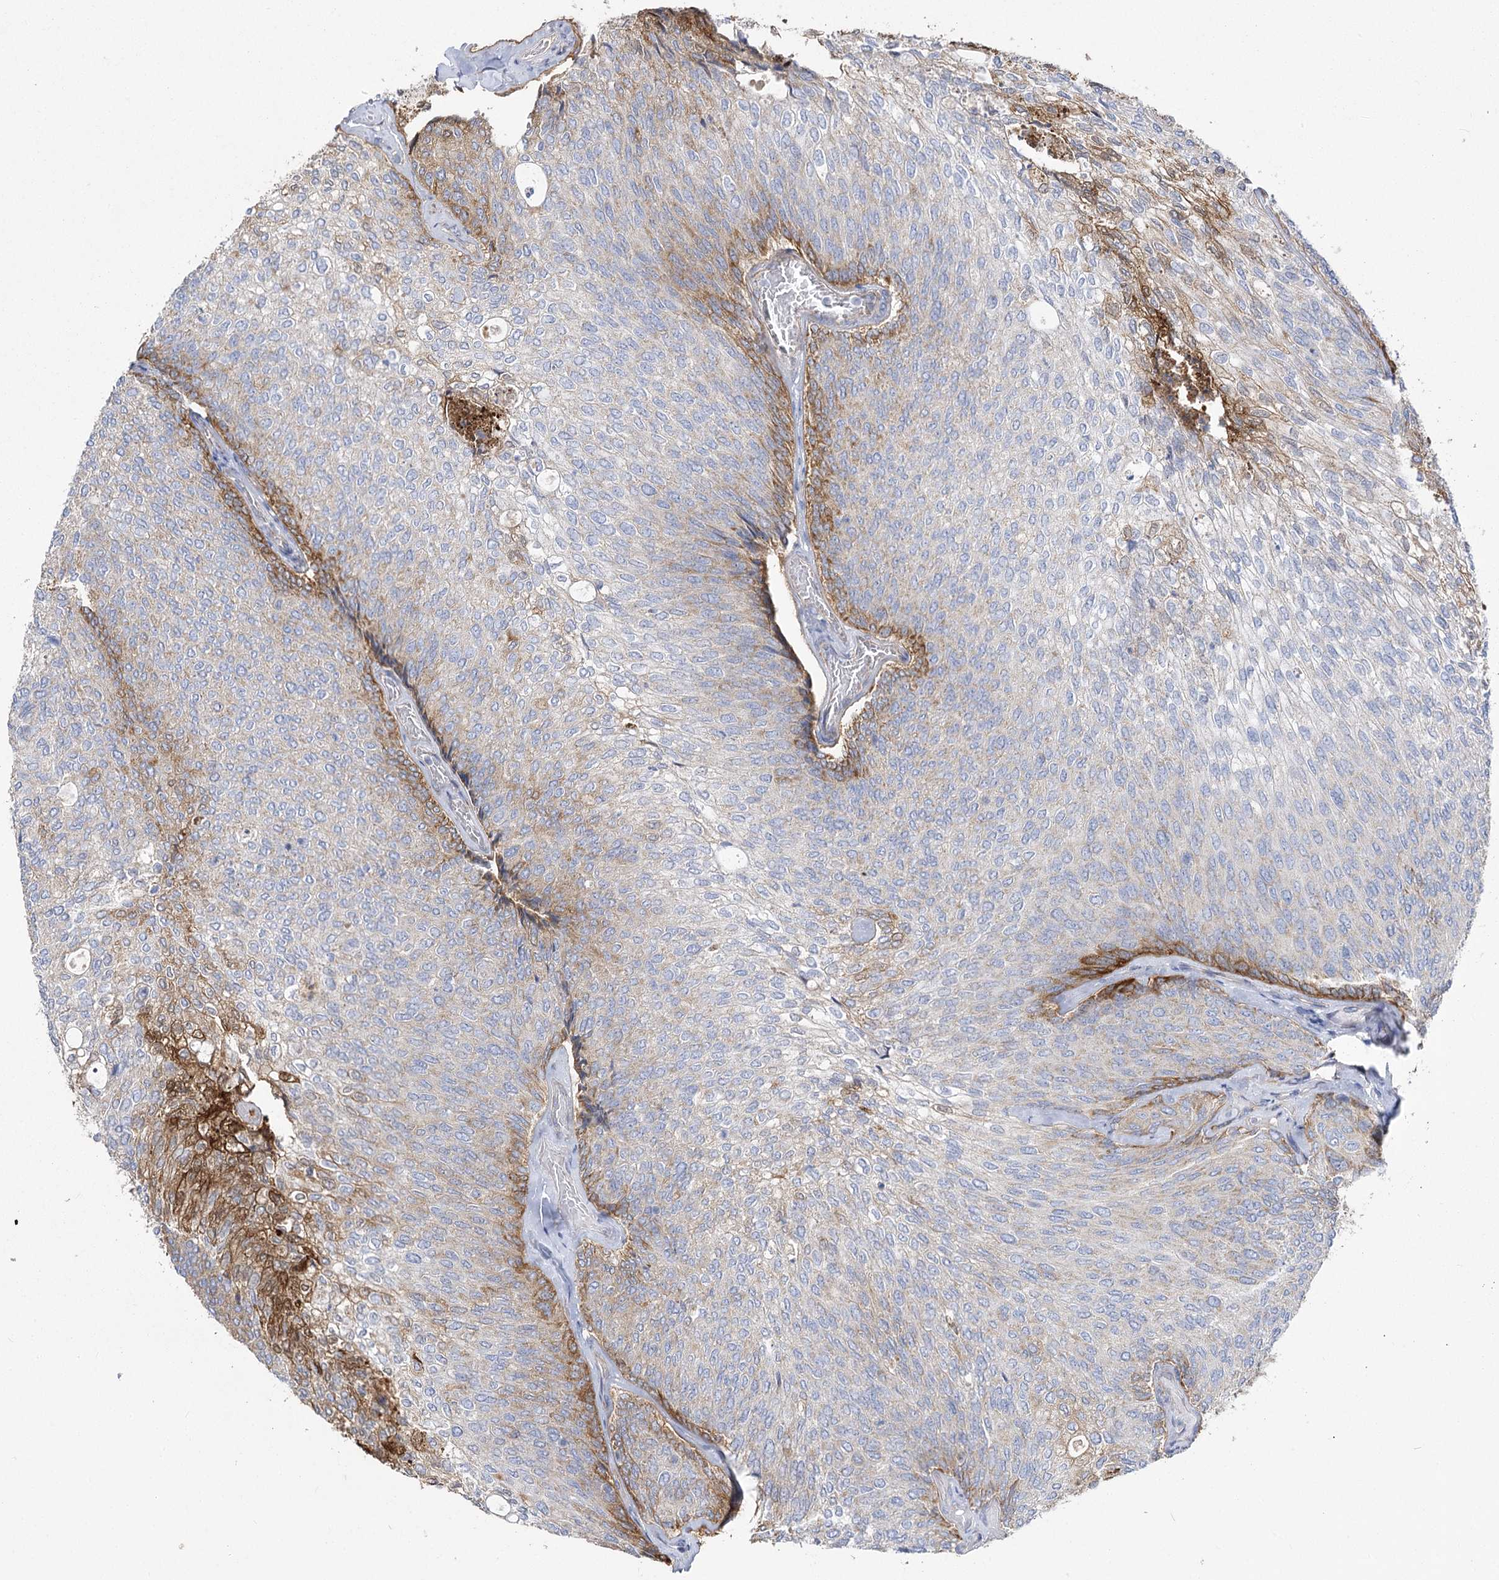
{"staining": {"intensity": "moderate", "quantity": "<25%", "location": "cytoplasmic/membranous"}, "tissue": "urothelial cancer", "cell_type": "Tumor cells", "image_type": "cancer", "snomed": [{"axis": "morphology", "description": "Urothelial carcinoma, Low grade"}, {"axis": "topography", "description": "Urinary bladder"}], "caption": "Immunohistochemical staining of low-grade urothelial carcinoma exhibits moderate cytoplasmic/membranous protein staining in approximately <25% of tumor cells. Using DAB (3,3'-diaminobenzidine) (brown) and hematoxylin (blue) stains, captured at high magnification using brightfield microscopy.", "gene": "RMDN2", "patient": {"sex": "female", "age": 79}}